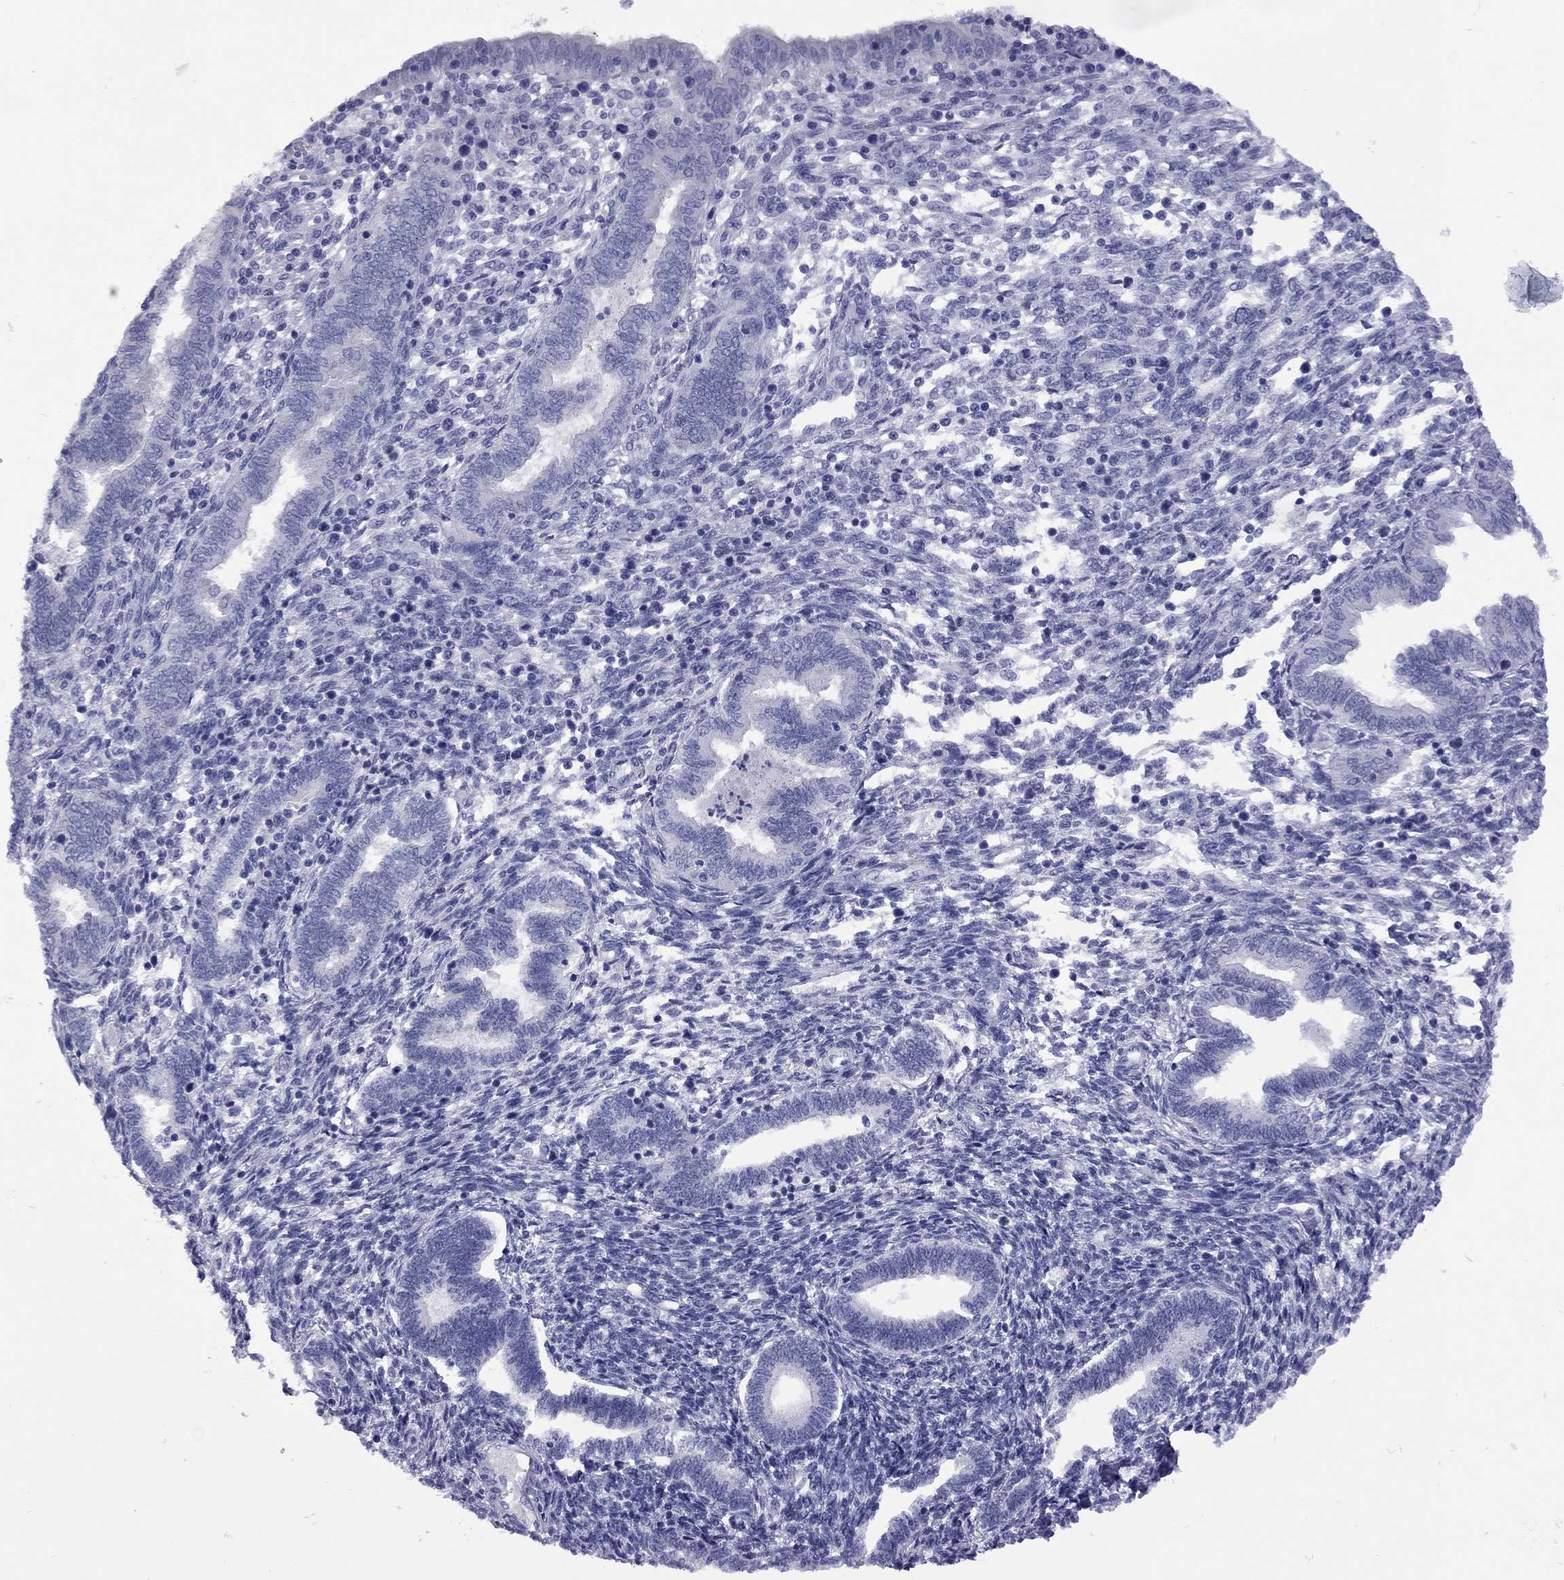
{"staining": {"intensity": "negative", "quantity": "none", "location": "none"}, "tissue": "endometrium", "cell_type": "Cells in endometrial stroma", "image_type": "normal", "snomed": [{"axis": "morphology", "description": "Normal tissue, NOS"}, {"axis": "topography", "description": "Endometrium"}], "caption": "High power microscopy image of an IHC micrograph of normal endometrium, revealing no significant expression in cells in endometrial stroma.", "gene": "EPPIN", "patient": {"sex": "female", "age": 42}}